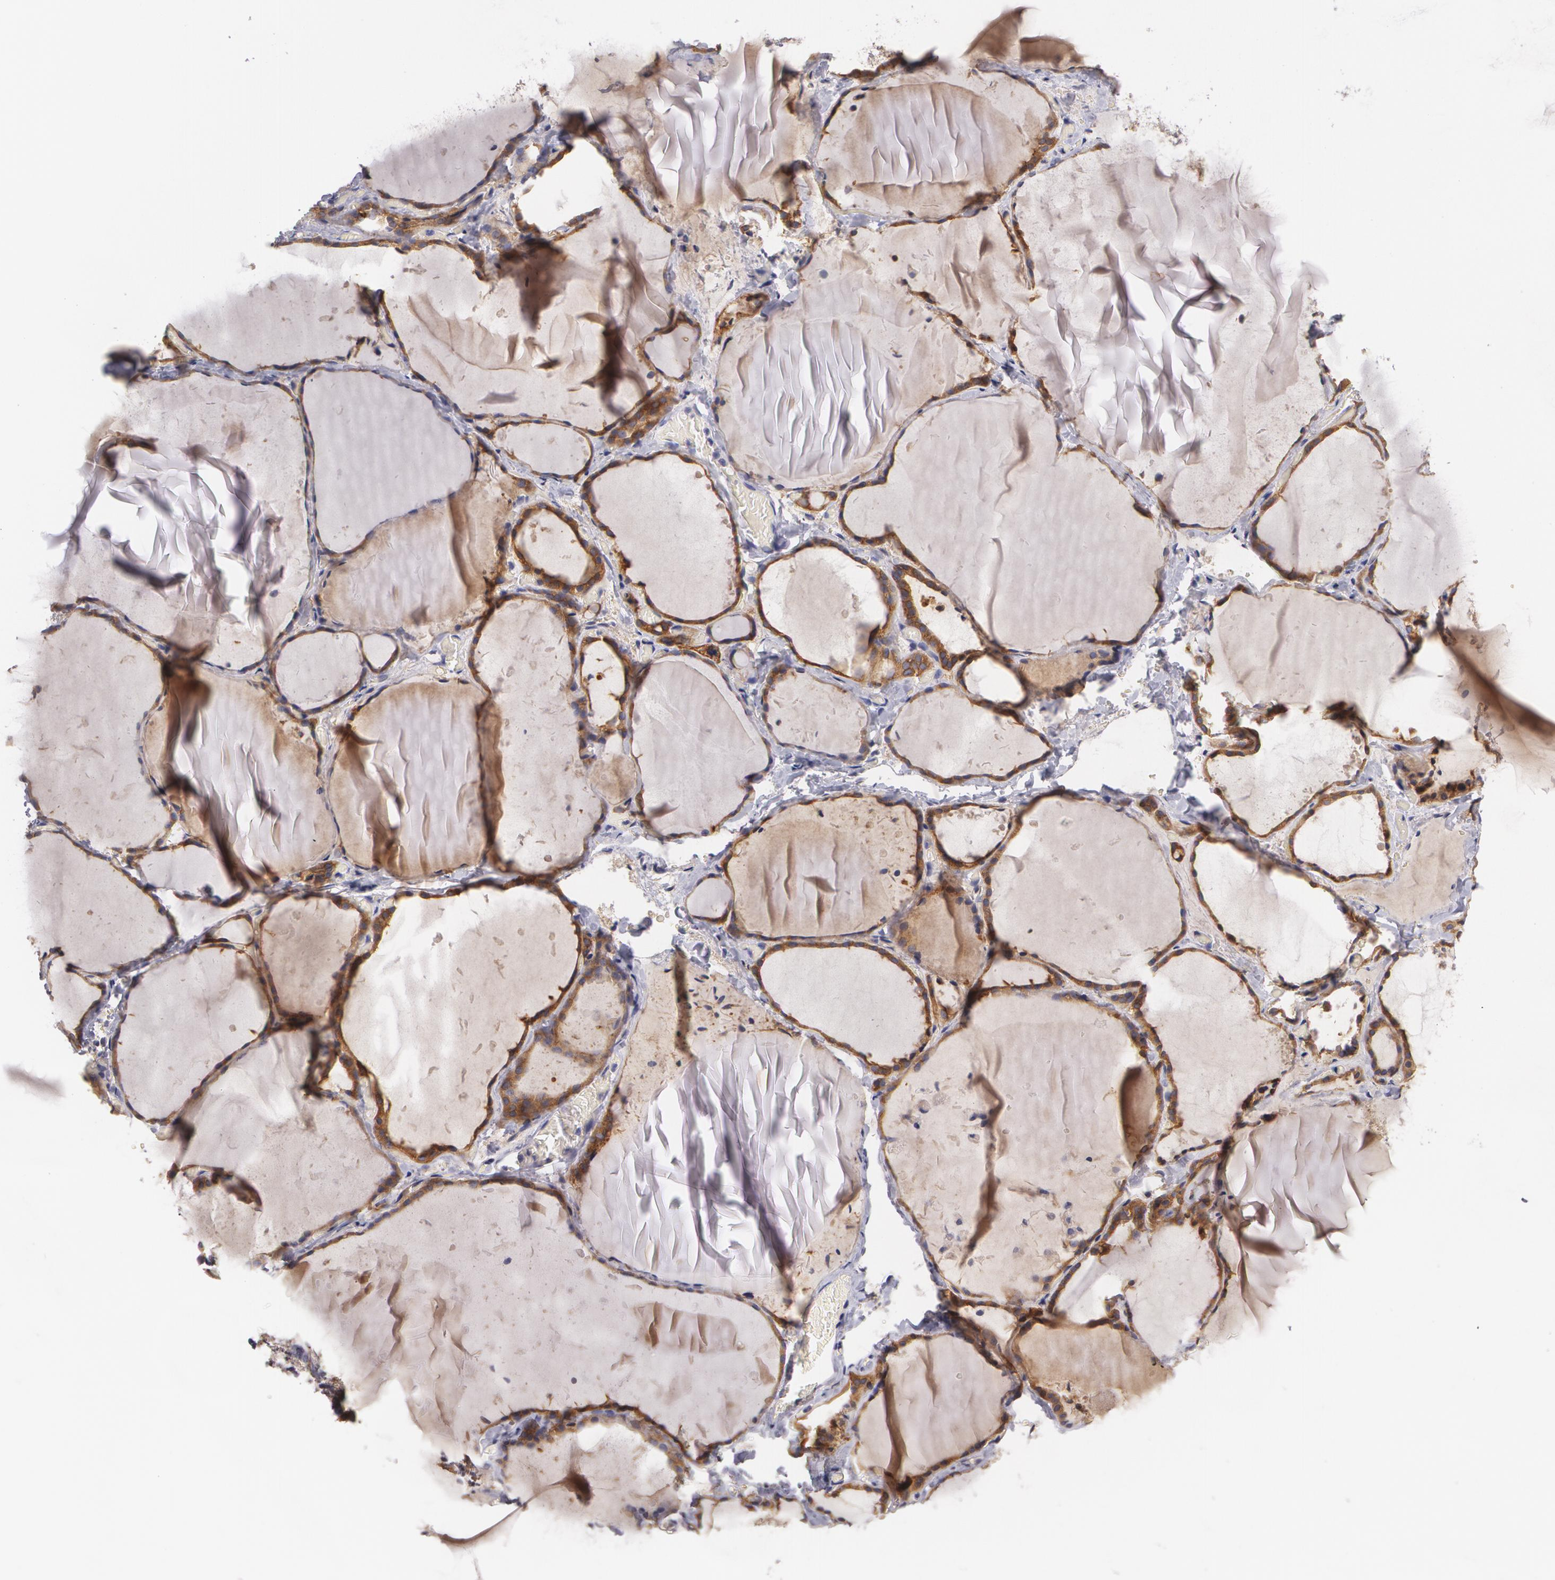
{"staining": {"intensity": "strong", "quantity": ">75%", "location": "cytoplasmic/membranous"}, "tissue": "thyroid gland", "cell_type": "Glandular cells", "image_type": "normal", "snomed": [{"axis": "morphology", "description": "Normal tissue, NOS"}, {"axis": "topography", "description": "Thyroid gland"}], "caption": "The micrograph exhibits a brown stain indicating the presence of a protein in the cytoplasmic/membranous of glandular cells in thyroid gland. The staining was performed using DAB, with brown indicating positive protein expression. Nuclei are stained blue with hematoxylin.", "gene": "CASK", "patient": {"sex": "female", "age": 22}}